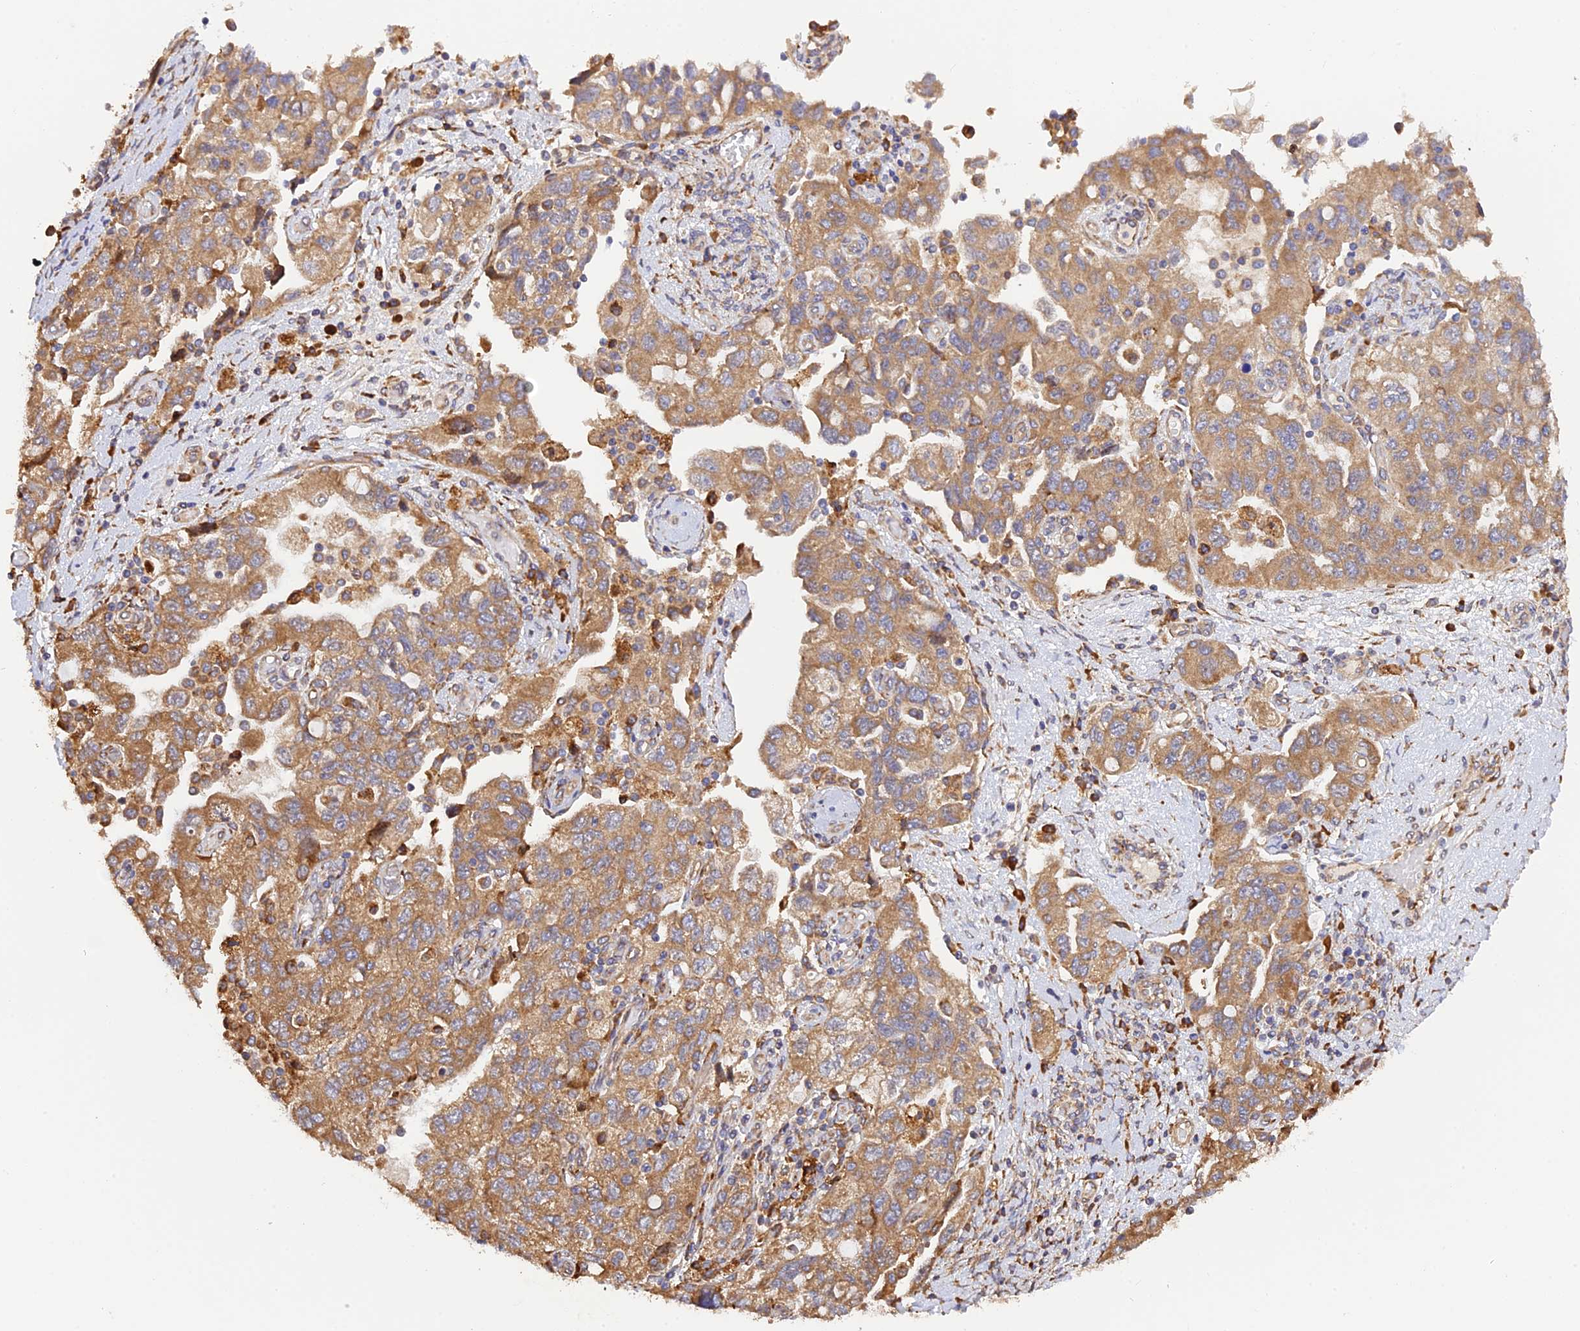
{"staining": {"intensity": "moderate", "quantity": ">75%", "location": "cytoplasmic/membranous"}, "tissue": "ovarian cancer", "cell_type": "Tumor cells", "image_type": "cancer", "snomed": [{"axis": "morphology", "description": "Carcinoma, NOS"}, {"axis": "morphology", "description": "Cystadenocarcinoma, serous, NOS"}, {"axis": "topography", "description": "Ovary"}], "caption": "This is a histology image of immunohistochemistry staining of carcinoma (ovarian), which shows moderate expression in the cytoplasmic/membranous of tumor cells.", "gene": "RPL5", "patient": {"sex": "female", "age": 69}}